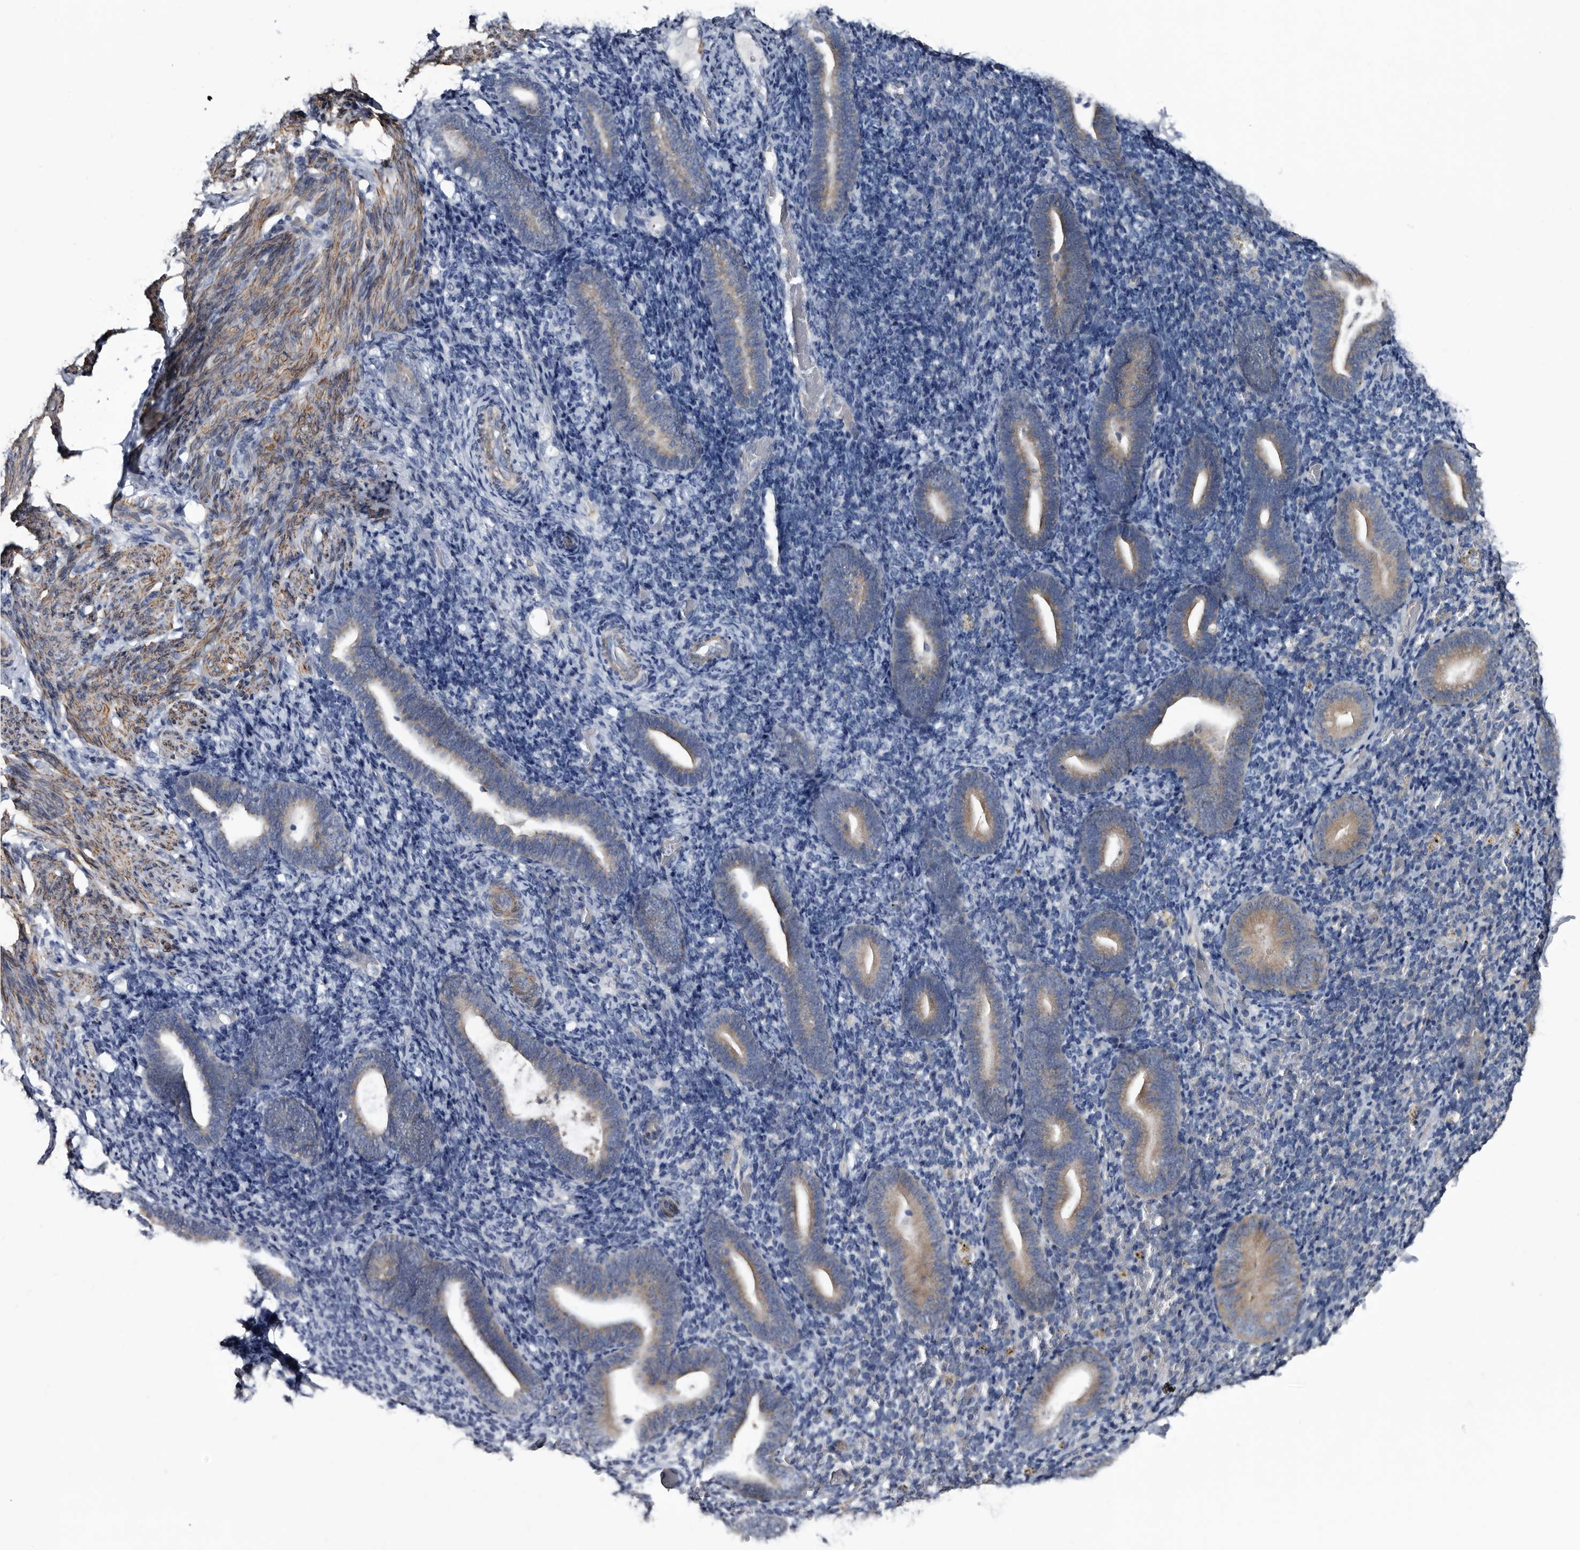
{"staining": {"intensity": "negative", "quantity": "none", "location": "none"}, "tissue": "endometrium", "cell_type": "Cells in endometrial stroma", "image_type": "normal", "snomed": [{"axis": "morphology", "description": "Normal tissue, NOS"}, {"axis": "topography", "description": "Endometrium"}], "caption": "This is a photomicrograph of IHC staining of normal endometrium, which shows no expression in cells in endometrial stroma. Nuclei are stained in blue.", "gene": "IARS1", "patient": {"sex": "female", "age": 51}}